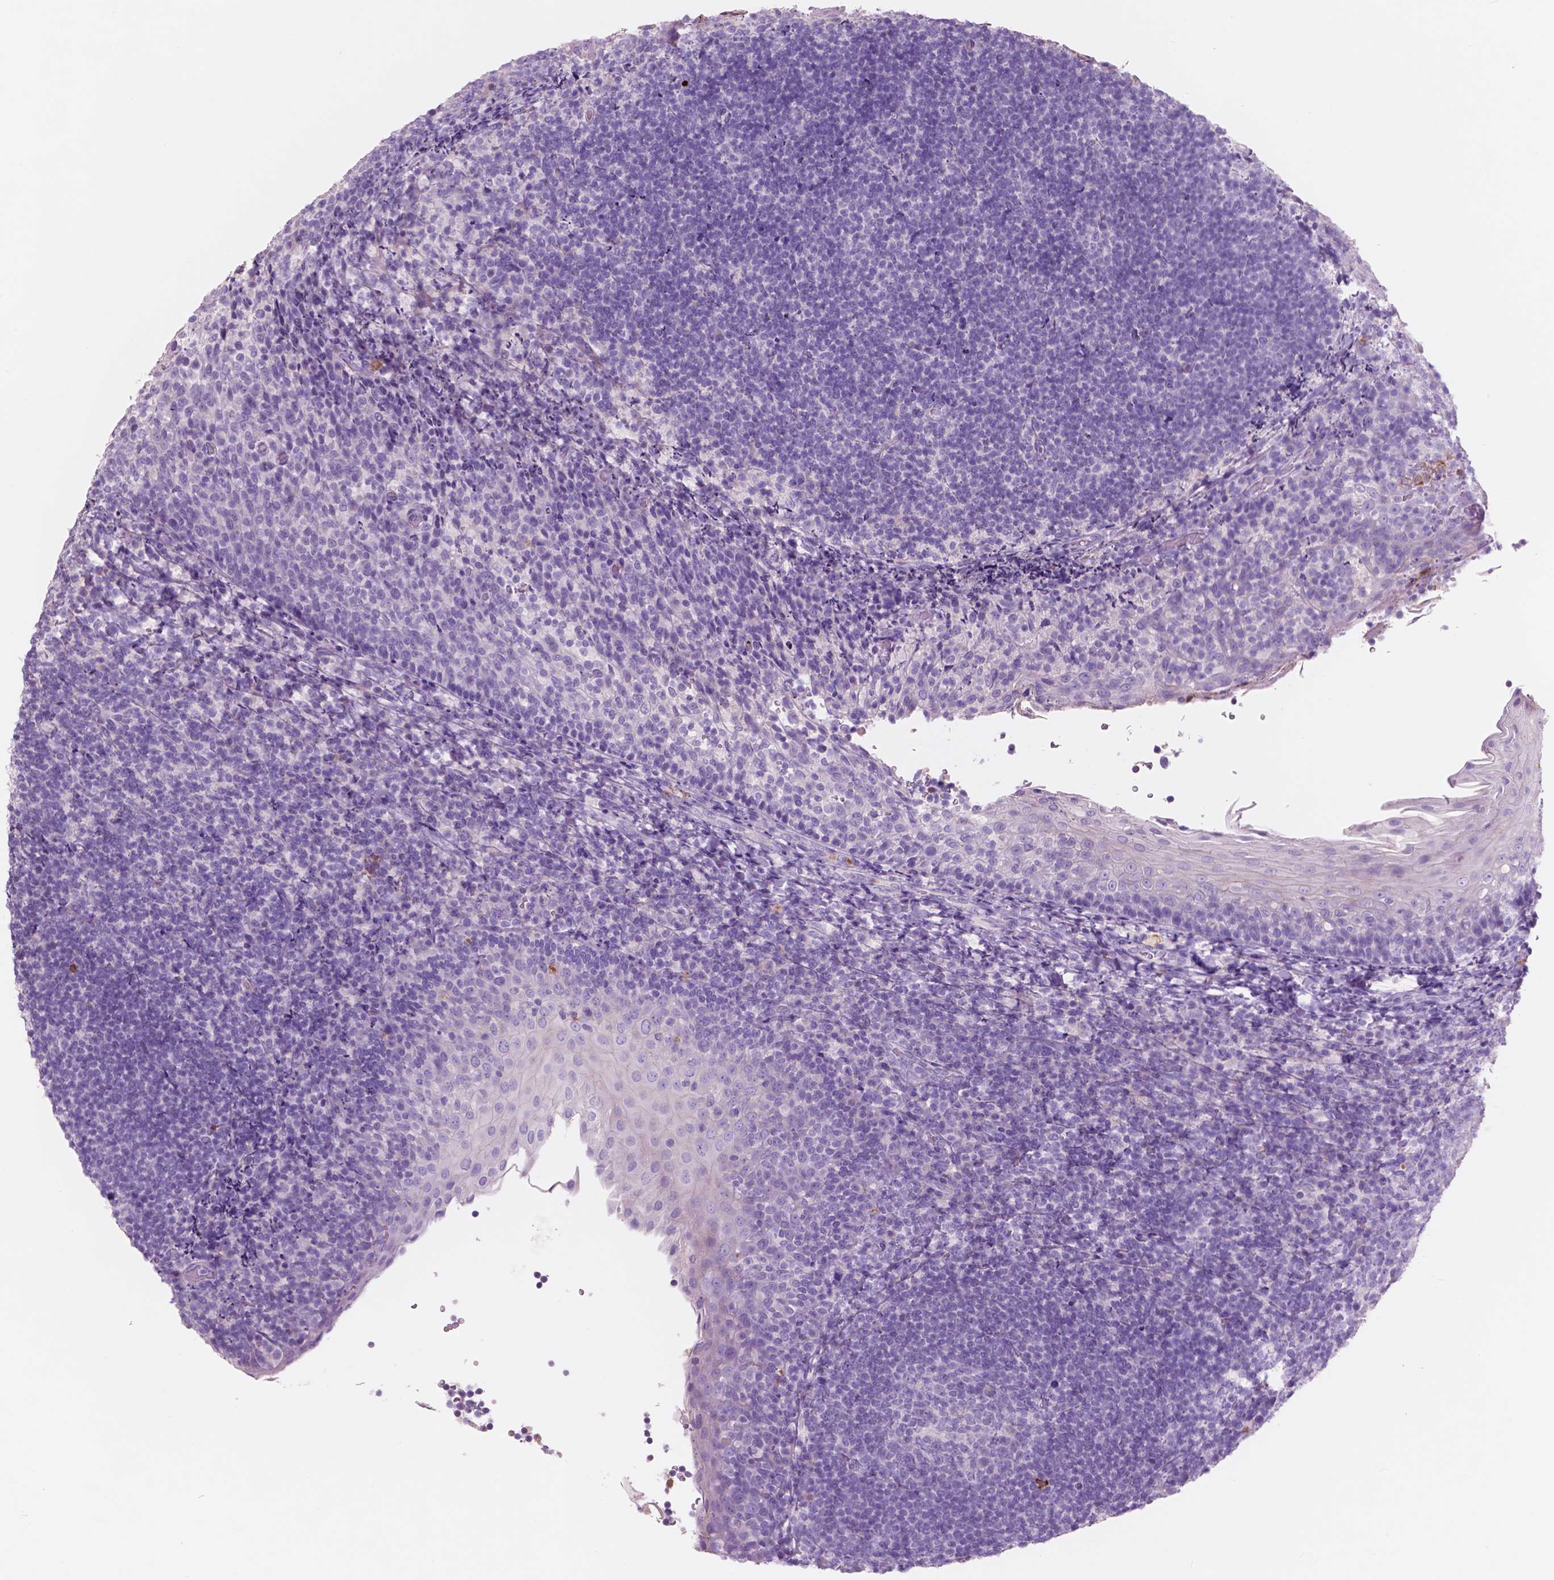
{"staining": {"intensity": "negative", "quantity": "none", "location": "none"}, "tissue": "tonsil", "cell_type": "Germinal center cells", "image_type": "normal", "snomed": [{"axis": "morphology", "description": "Normal tissue, NOS"}, {"axis": "topography", "description": "Tonsil"}], "caption": "This image is of normal tonsil stained with immunohistochemistry to label a protein in brown with the nuclei are counter-stained blue. There is no staining in germinal center cells.", "gene": "CUZD1", "patient": {"sex": "female", "age": 10}}